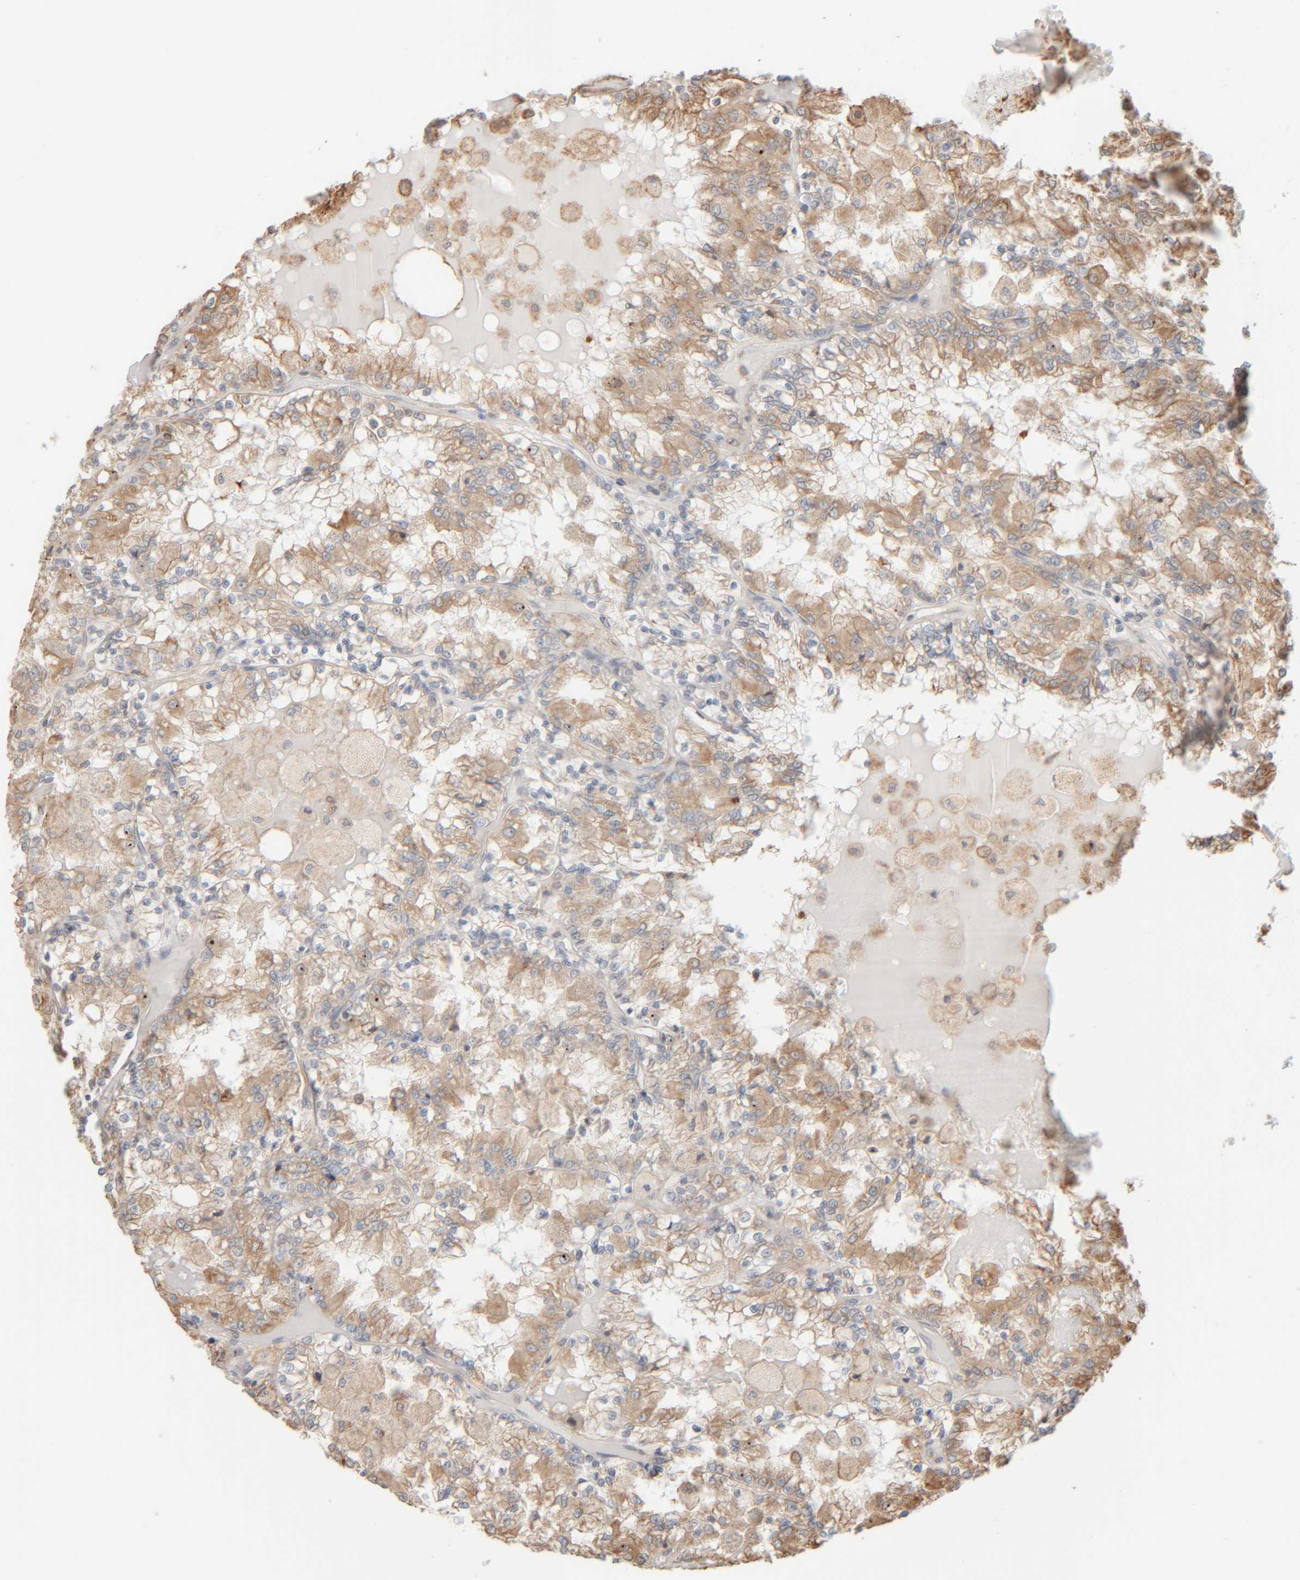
{"staining": {"intensity": "weak", "quantity": ">75%", "location": "cytoplasmic/membranous"}, "tissue": "renal cancer", "cell_type": "Tumor cells", "image_type": "cancer", "snomed": [{"axis": "morphology", "description": "Adenocarcinoma, NOS"}, {"axis": "topography", "description": "Kidney"}], "caption": "Tumor cells display low levels of weak cytoplasmic/membranous expression in approximately >75% of cells in renal cancer.", "gene": "INTS1", "patient": {"sex": "female", "age": 56}}